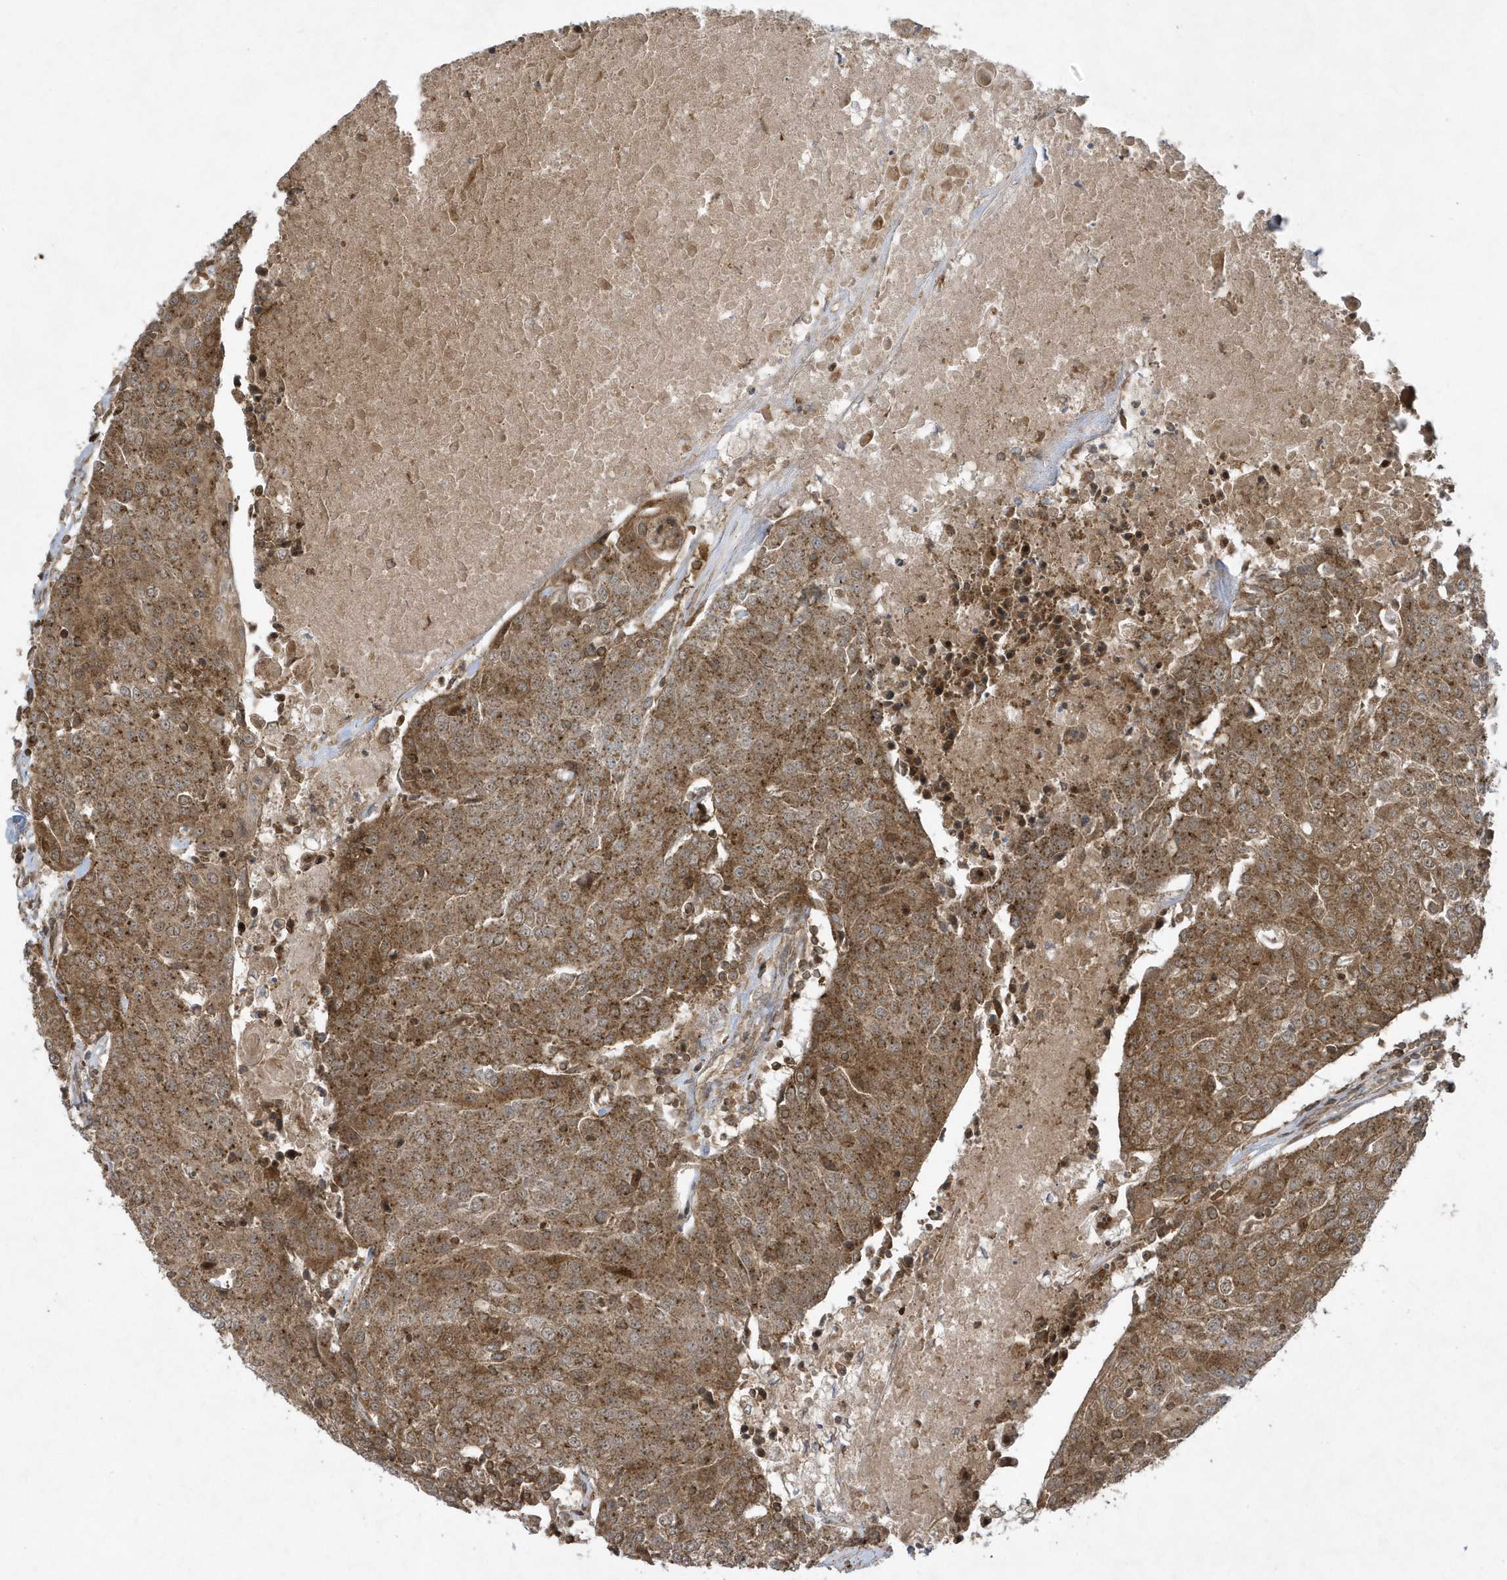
{"staining": {"intensity": "moderate", "quantity": ">75%", "location": "cytoplasmic/membranous"}, "tissue": "urothelial cancer", "cell_type": "Tumor cells", "image_type": "cancer", "snomed": [{"axis": "morphology", "description": "Urothelial carcinoma, High grade"}, {"axis": "topography", "description": "Urinary bladder"}], "caption": "IHC histopathology image of neoplastic tissue: urothelial carcinoma (high-grade) stained using IHC shows medium levels of moderate protein expression localized specifically in the cytoplasmic/membranous of tumor cells, appearing as a cytoplasmic/membranous brown color.", "gene": "STAMBP", "patient": {"sex": "female", "age": 85}}